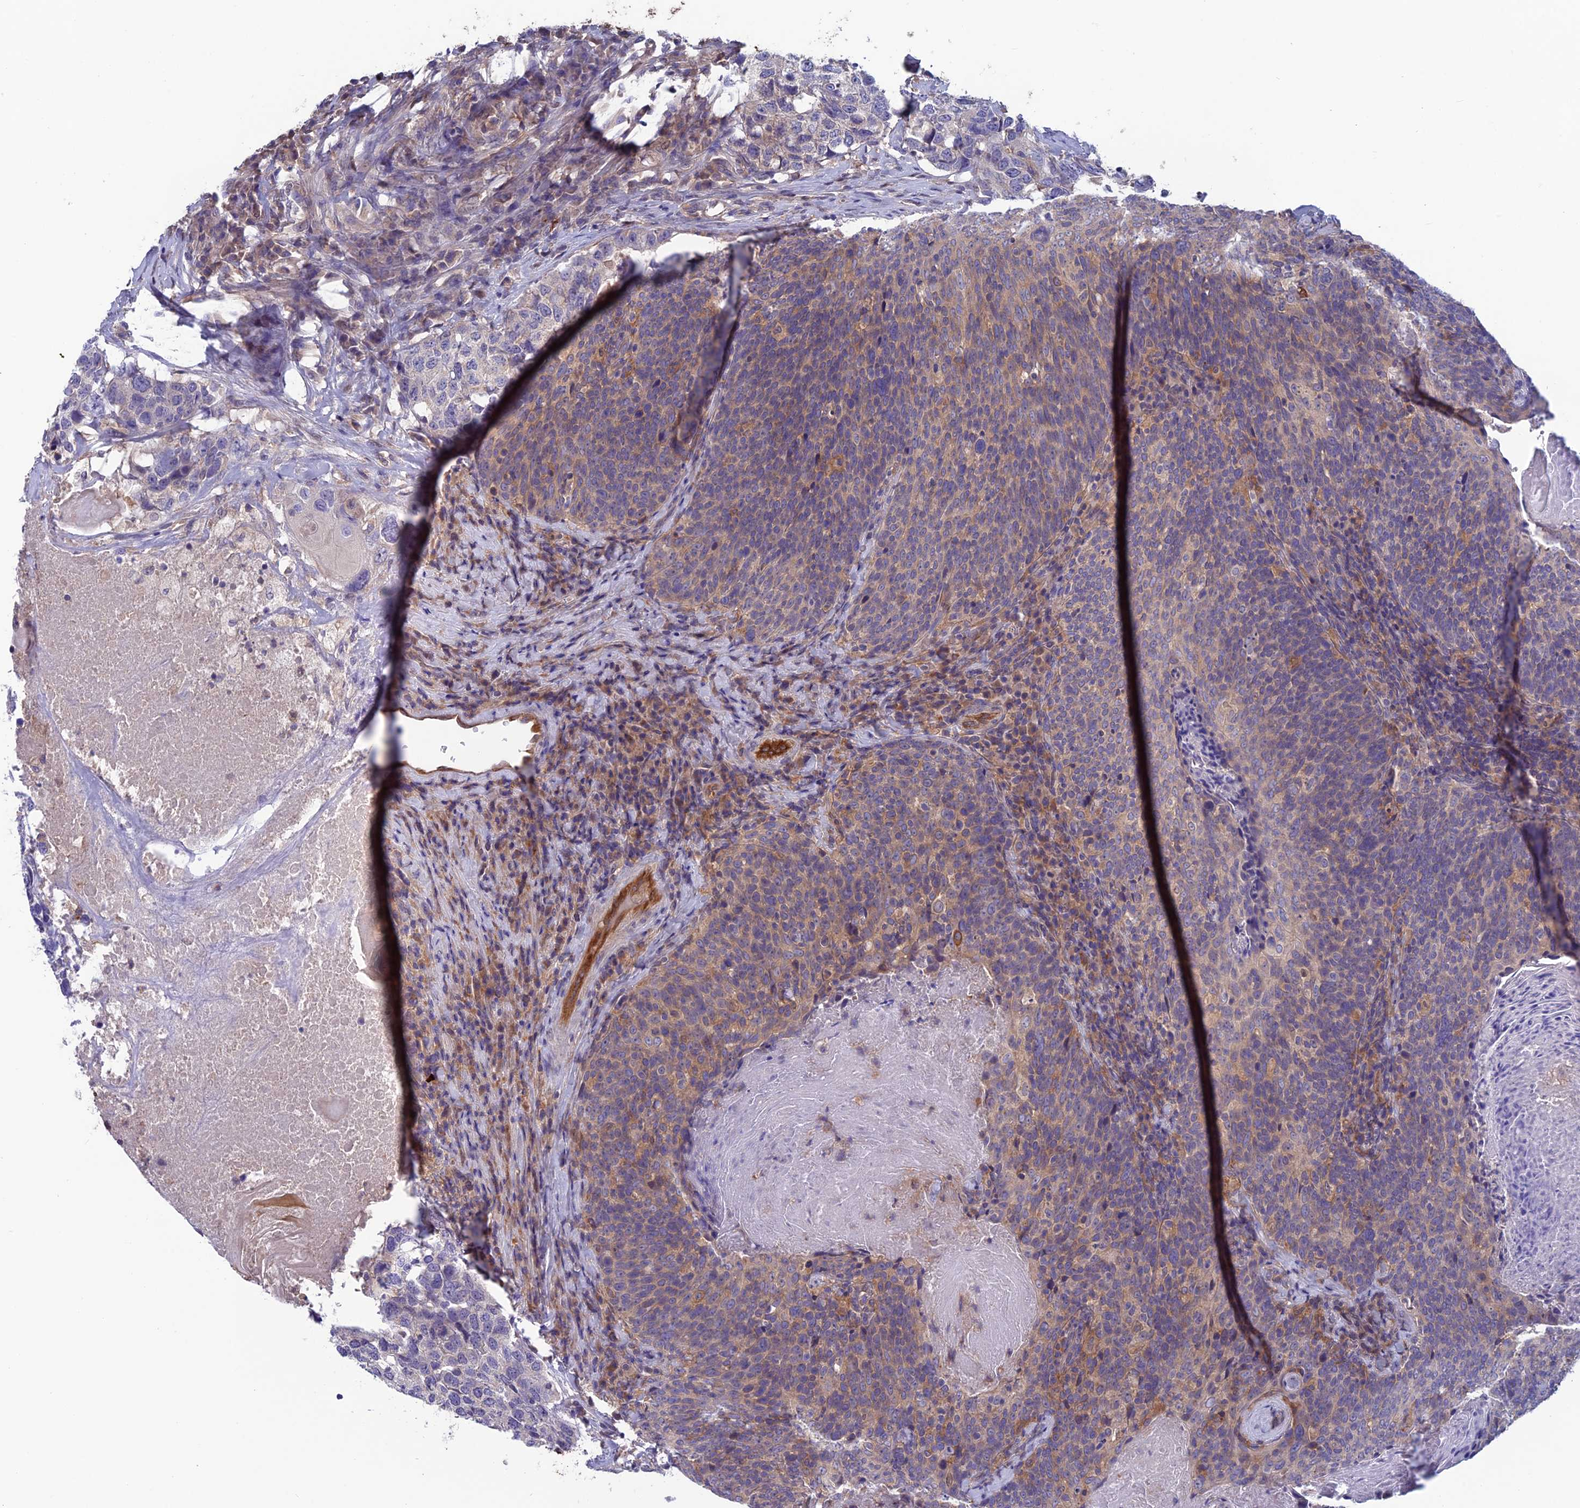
{"staining": {"intensity": "moderate", "quantity": ">75%", "location": "cytoplasmic/membranous"}, "tissue": "head and neck cancer", "cell_type": "Tumor cells", "image_type": "cancer", "snomed": [{"axis": "morphology", "description": "Squamous cell carcinoma, NOS"}, {"axis": "morphology", "description": "Squamous cell carcinoma, metastatic, NOS"}, {"axis": "topography", "description": "Lymph node"}, {"axis": "topography", "description": "Head-Neck"}], "caption": "Protein staining shows moderate cytoplasmic/membranous expression in approximately >75% of tumor cells in head and neck metastatic squamous cell carcinoma.", "gene": "MAST2", "patient": {"sex": "male", "age": 62}}